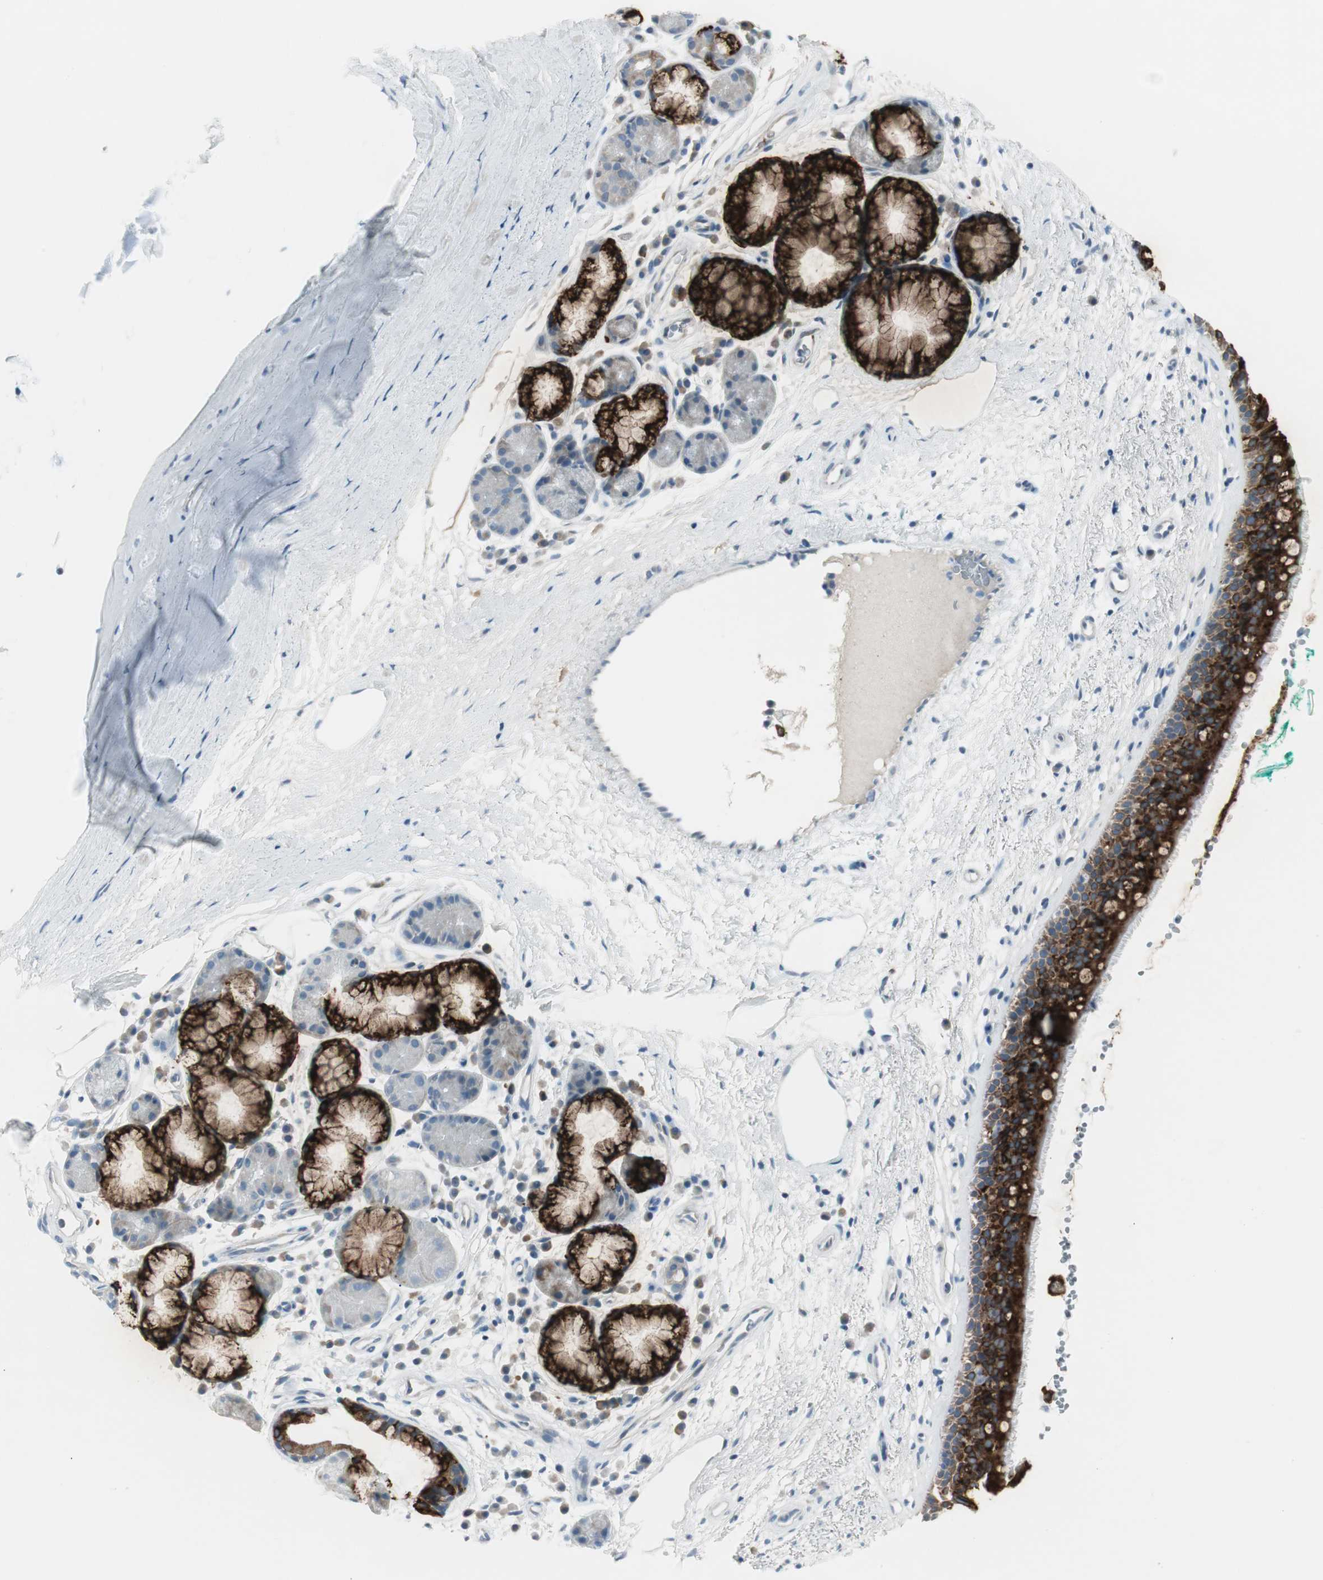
{"staining": {"intensity": "strong", "quantity": ">75%", "location": "cytoplasmic/membranous"}, "tissue": "bronchus", "cell_type": "Respiratory epithelial cells", "image_type": "normal", "snomed": [{"axis": "morphology", "description": "Normal tissue, NOS"}, {"axis": "topography", "description": "Bronchus"}], "caption": "Protein positivity by immunohistochemistry exhibits strong cytoplasmic/membranous expression in approximately >75% of respiratory epithelial cells in unremarkable bronchus.", "gene": "AGR2", "patient": {"sex": "female", "age": 54}}